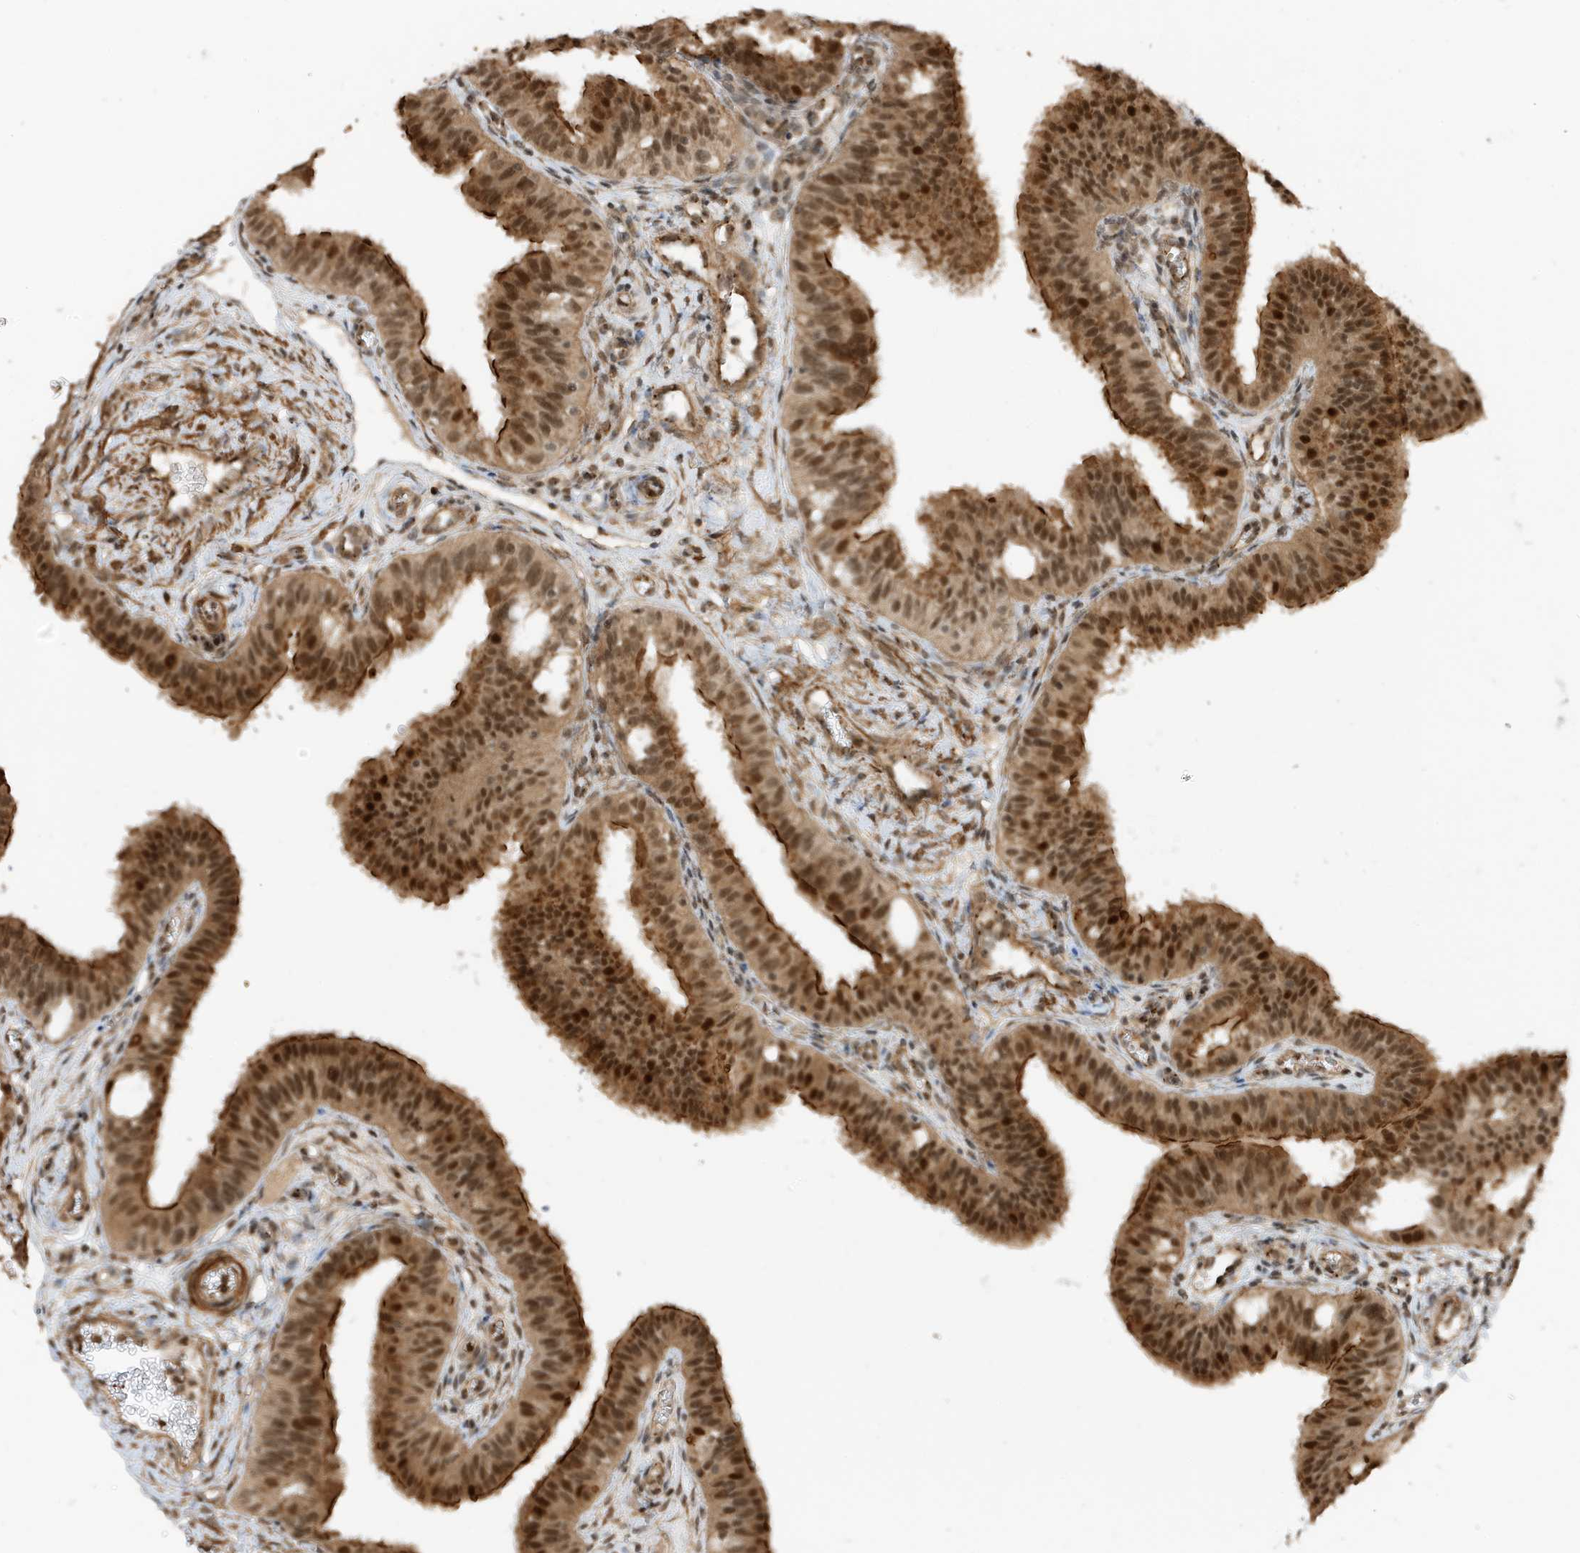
{"staining": {"intensity": "strong", "quantity": "25%-75%", "location": "cytoplasmic/membranous,nuclear"}, "tissue": "fallopian tube", "cell_type": "Glandular cells", "image_type": "normal", "snomed": [{"axis": "morphology", "description": "Normal tissue, NOS"}, {"axis": "topography", "description": "Fallopian tube"}, {"axis": "topography", "description": "Ovary"}], "caption": "Immunohistochemical staining of unremarkable human fallopian tube shows high levels of strong cytoplasmic/membranous,nuclear expression in about 25%-75% of glandular cells.", "gene": "MAST3", "patient": {"sex": "female", "age": 42}}